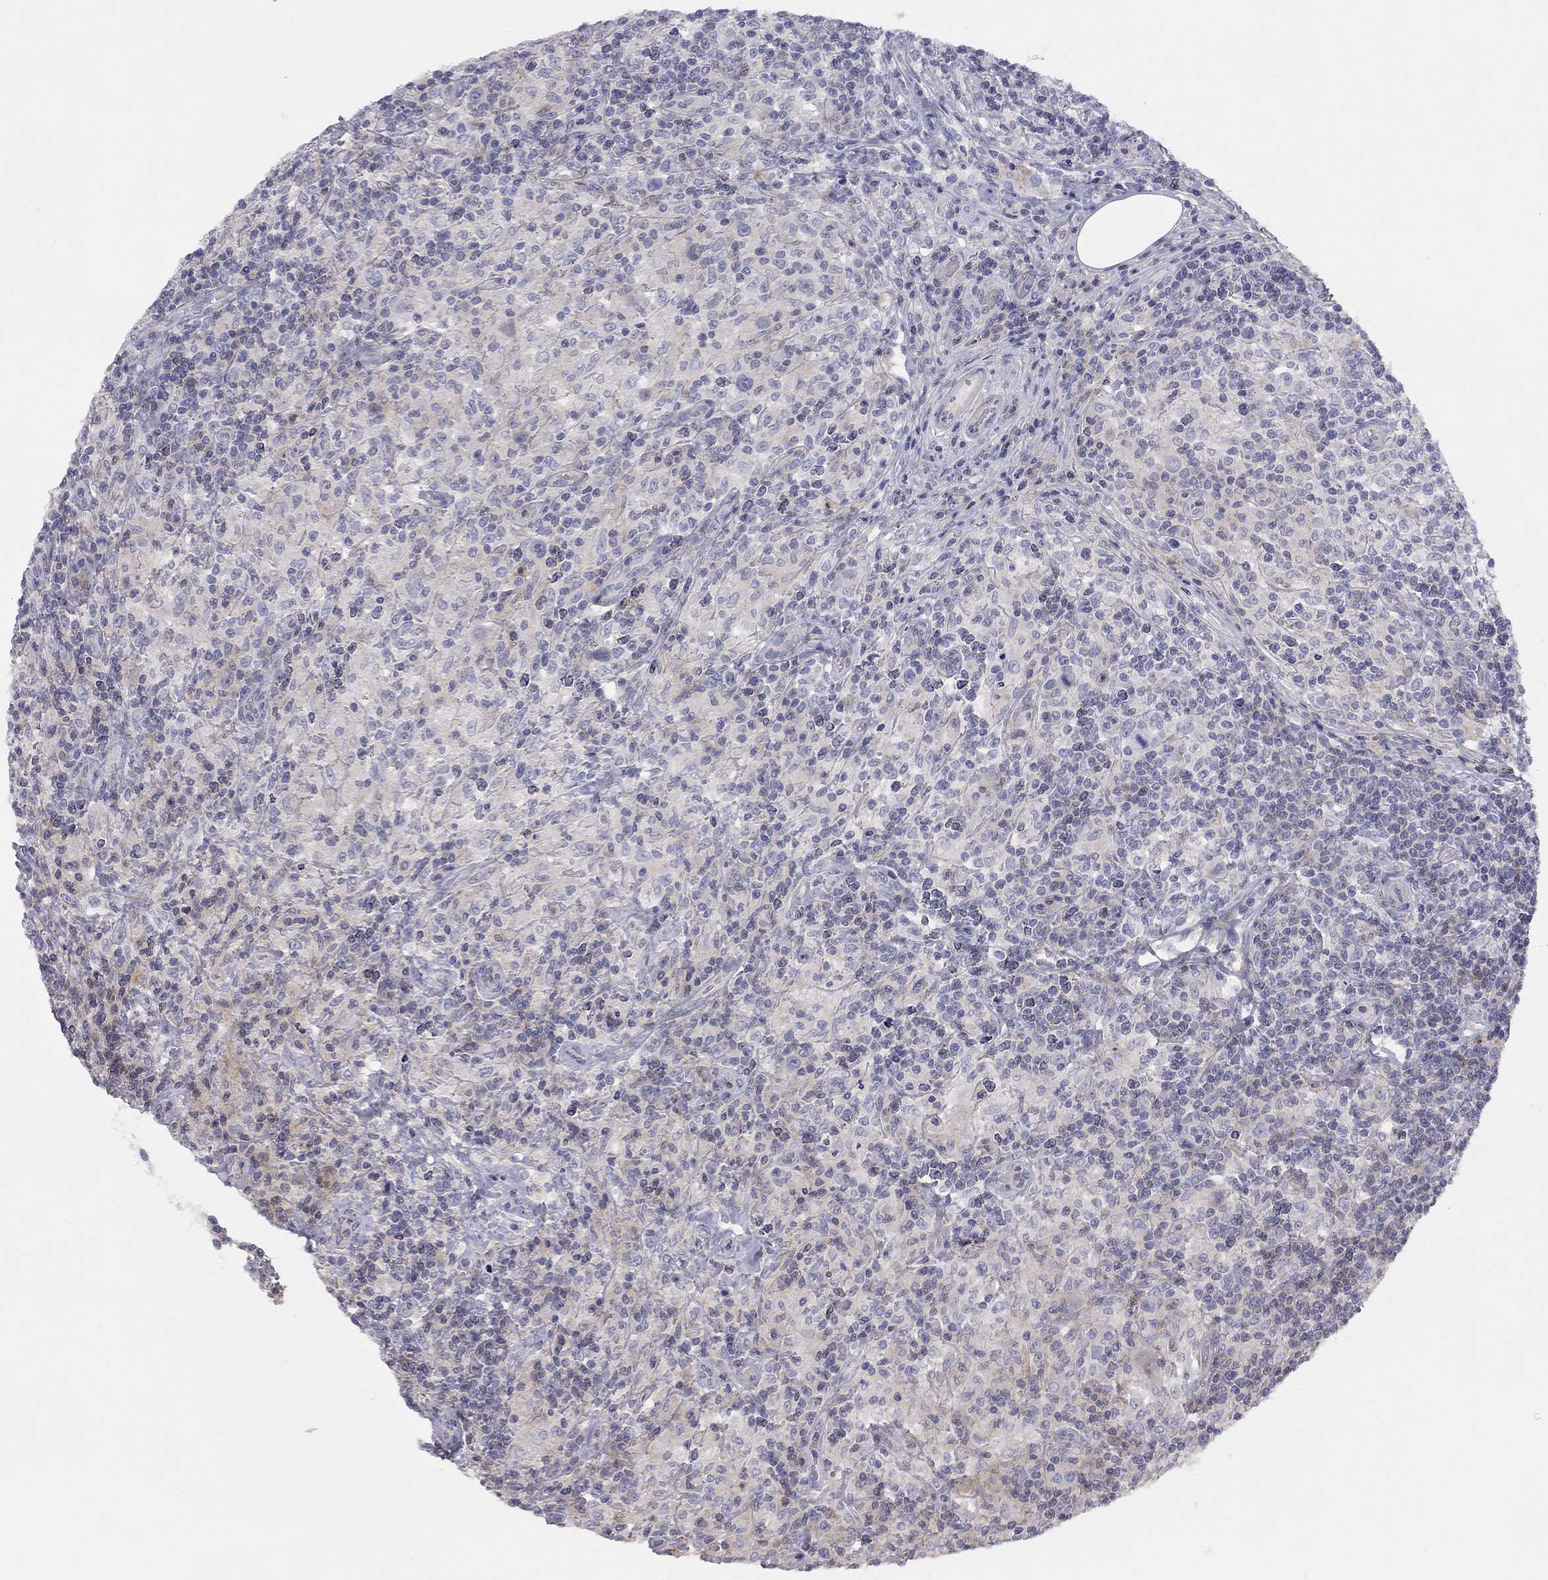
{"staining": {"intensity": "negative", "quantity": "none", "location": "none"}, "tissue": "lymphoma", "cell_type": "Tumor cells", "image_type": "cancer", "snomed": [{"axis": "morphology", "description": "Hodgkin's disease, NOS"}, {"axis": "topography", "description": "Lymph node"}], "caption": "An immunohistochemistry histopathology image of Hodgkin's disease is shown. There is no staining in tumor cells of Hodgkin's disease.", "gene": "ADCYAP1", "patient": {"sex": "male", "age": 70}}